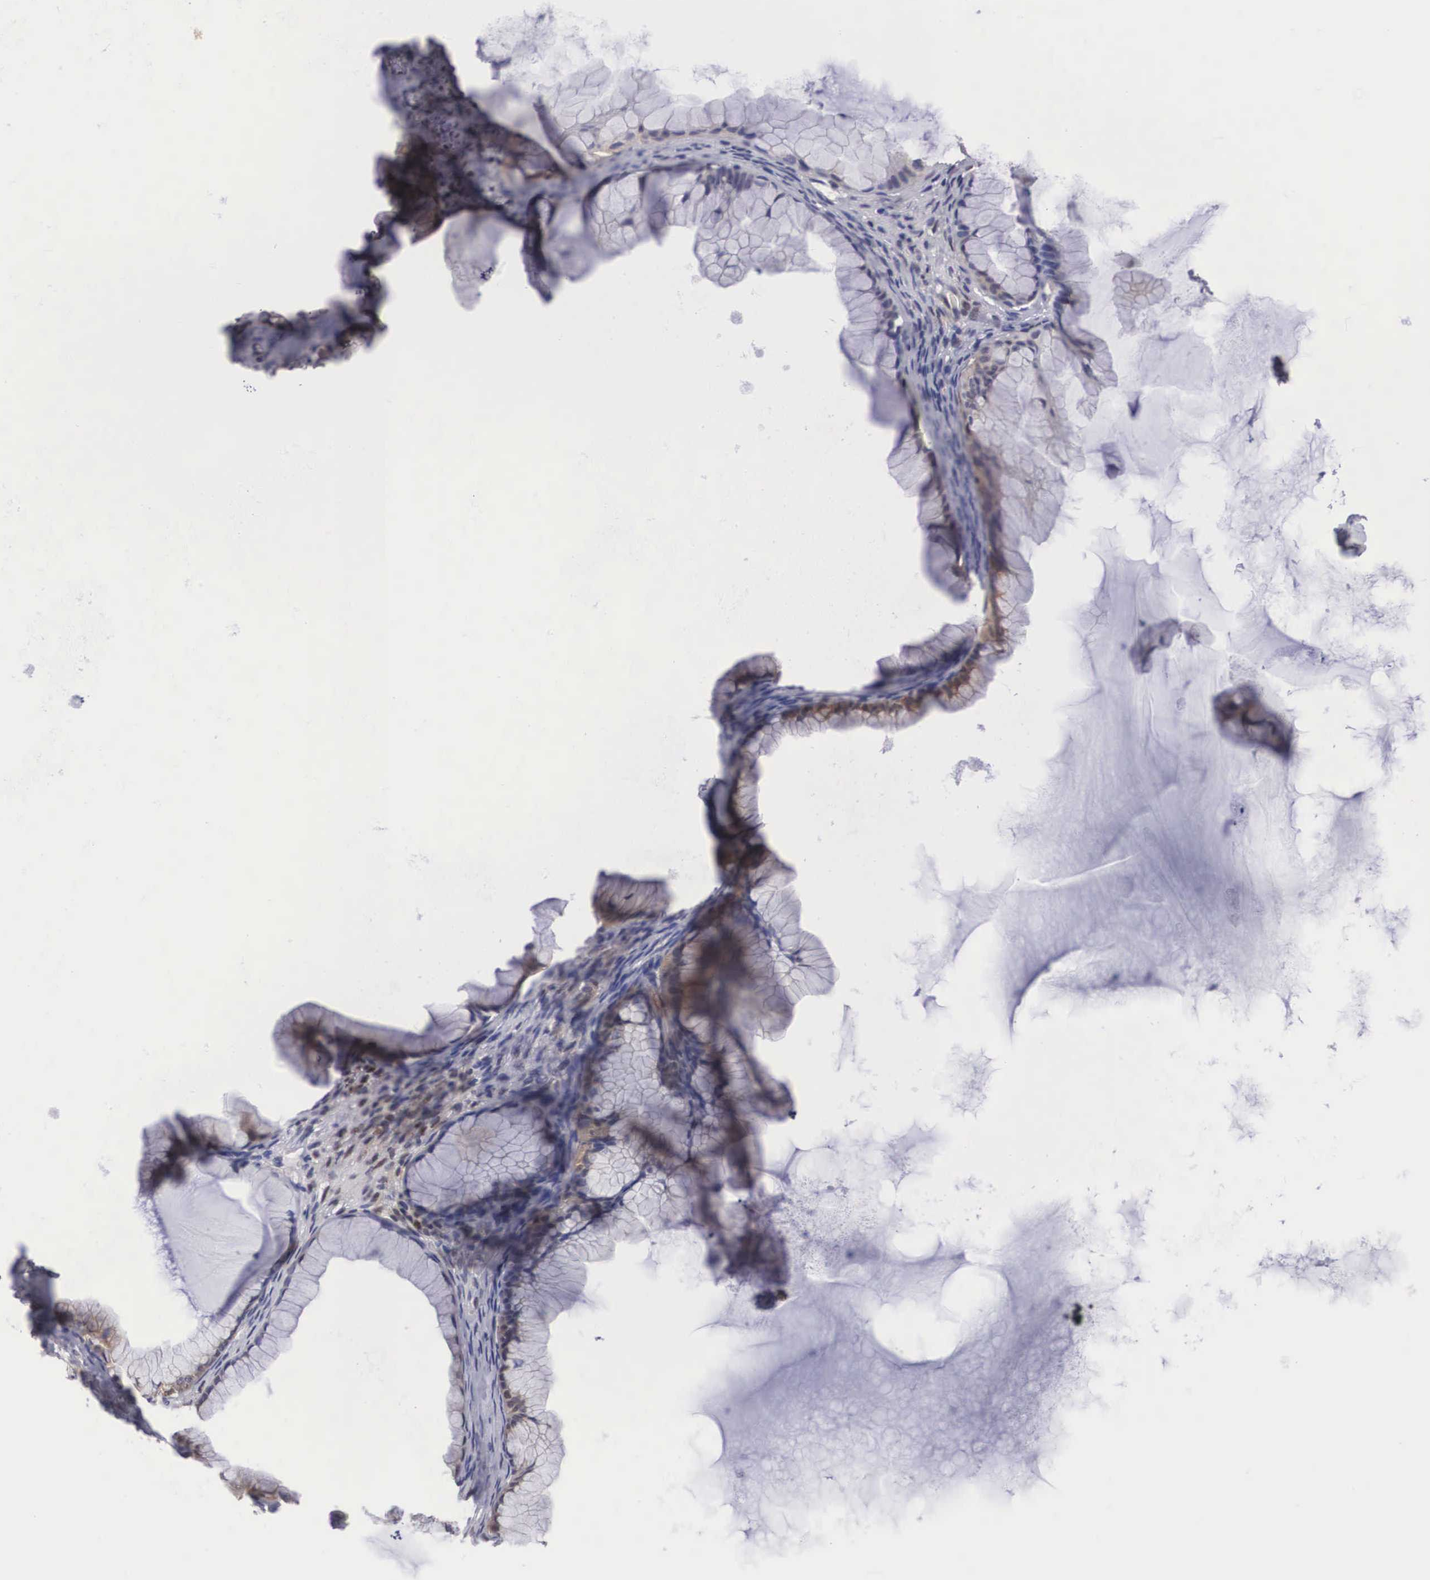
{"staining": {"intensity": "weak", "quantity": ">75%", "location": "cytoplasmic/membranous,nuclear"}, "tissue": "ovarian cancer", "cell_type": "Tumor cells", "image_type": "cancer", "snomed": [{"axis": "morphology", "description": "Cystadenocarcinoma, mucinous, NOS"}, {"axis": "topography", "description": "Ovary"}], "caption": "DAB (3,3'-diaminobenzidine) immunohistochemical staining of ovarian cancer demonstrates weak cytoplasmic/membranous and nuclear protein expression in about >75% of tumor cells.", "gene": "ADSL", "patient": {"sex": "female", "age": 41}}